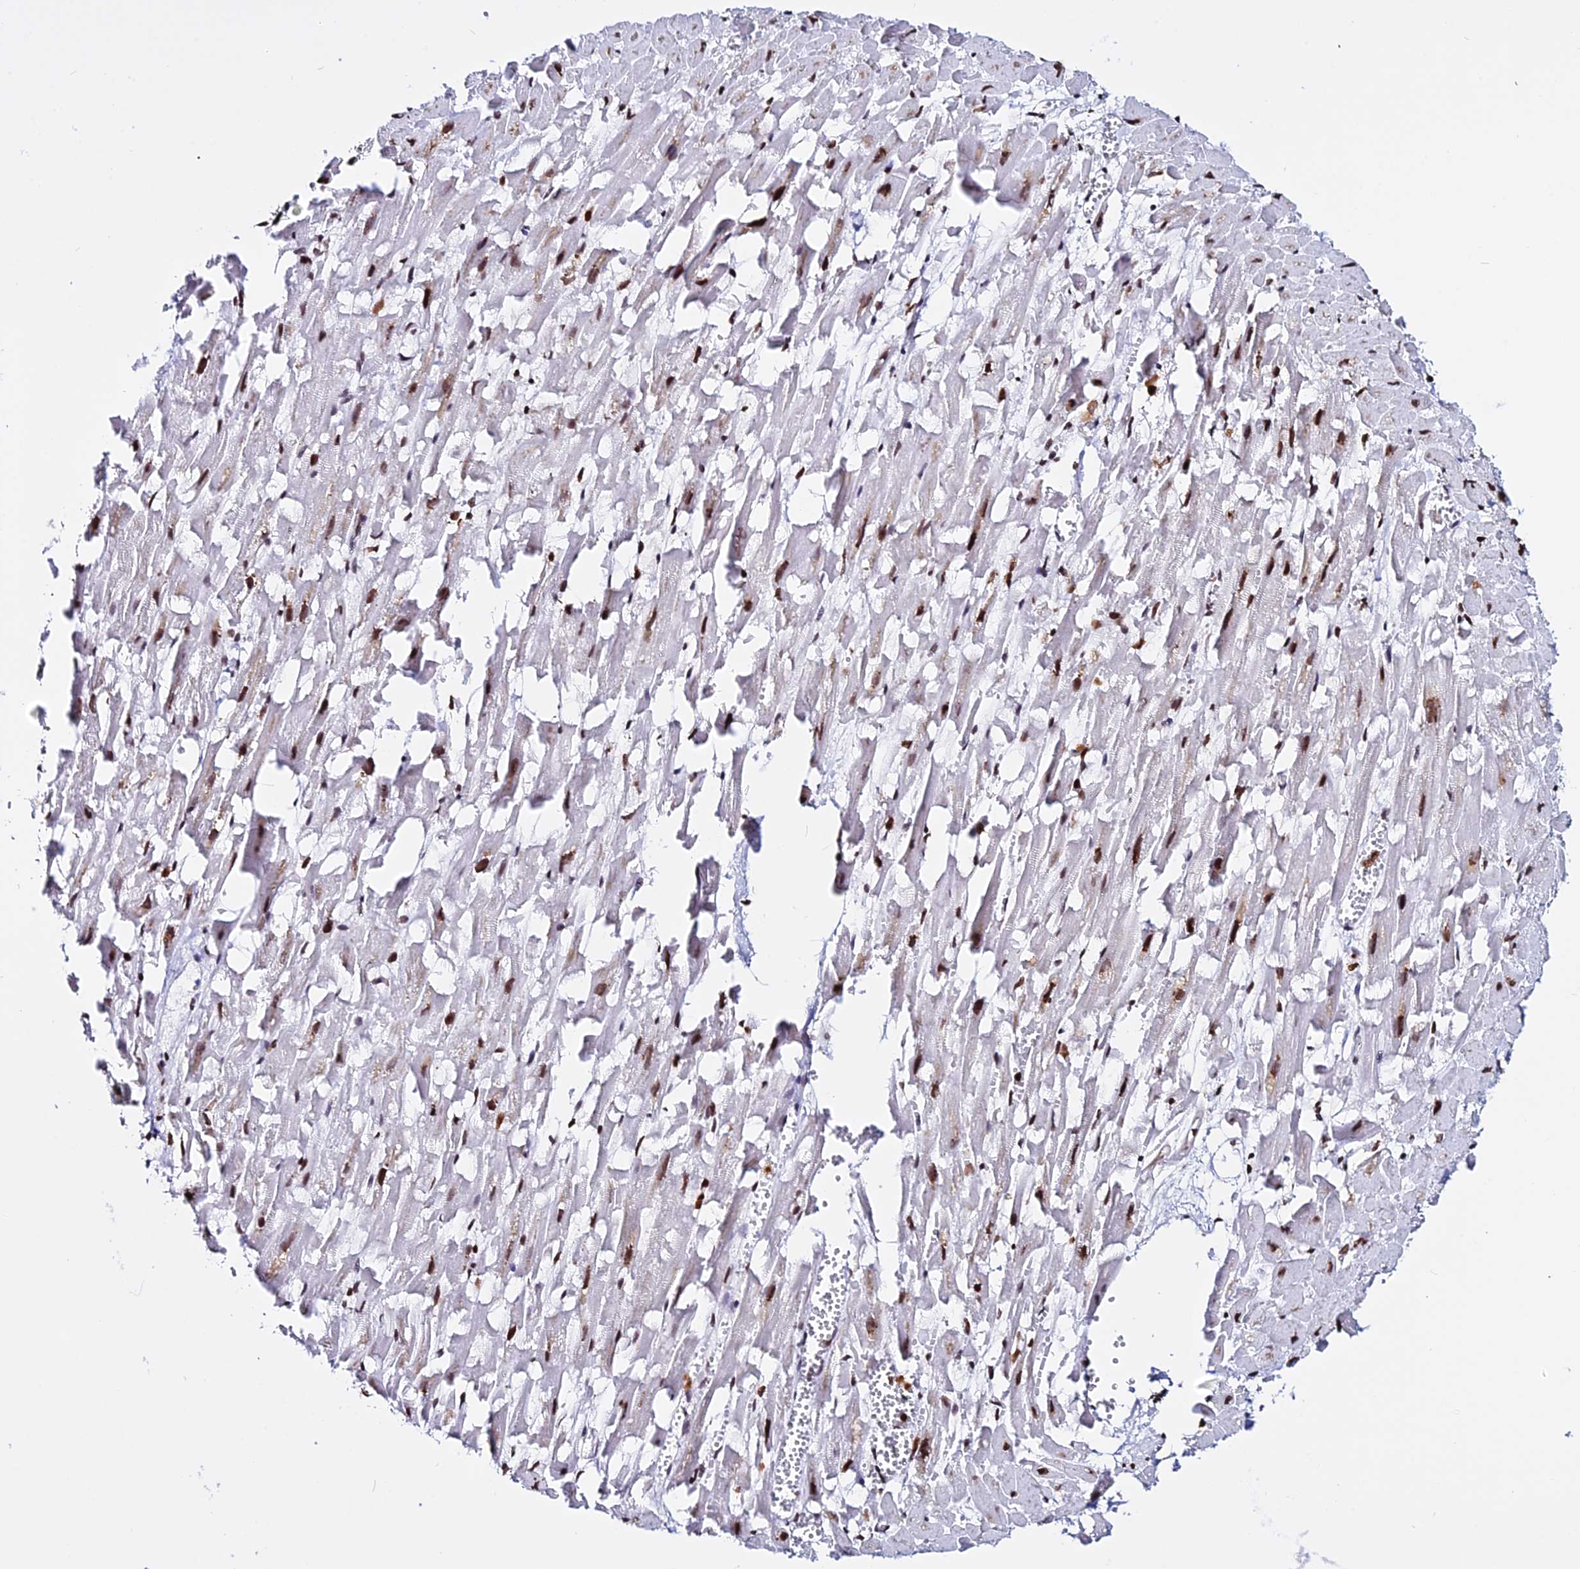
{"staining": {"intensity": "moderate", "quantity": ">75%", "location": "nuclear"}, "tissue": "heart muscle", "cell_type": "Cardiomyocytes", "image_type": "normal", "snomed": [{"axis": "morphology", "description": "Normal tissue, NOS"}, {"axis": "topography", "description": "Heart"}], "caption": "IHC histopathology image of normal human heart muscle stained for a protein (brown), which demonstrates medium levels of moderate nuclear expression in approximately >75% of cardiomyocytes.", "gene": "ENSG00000282988", "patient": {"sex": "female", "age": 64}}